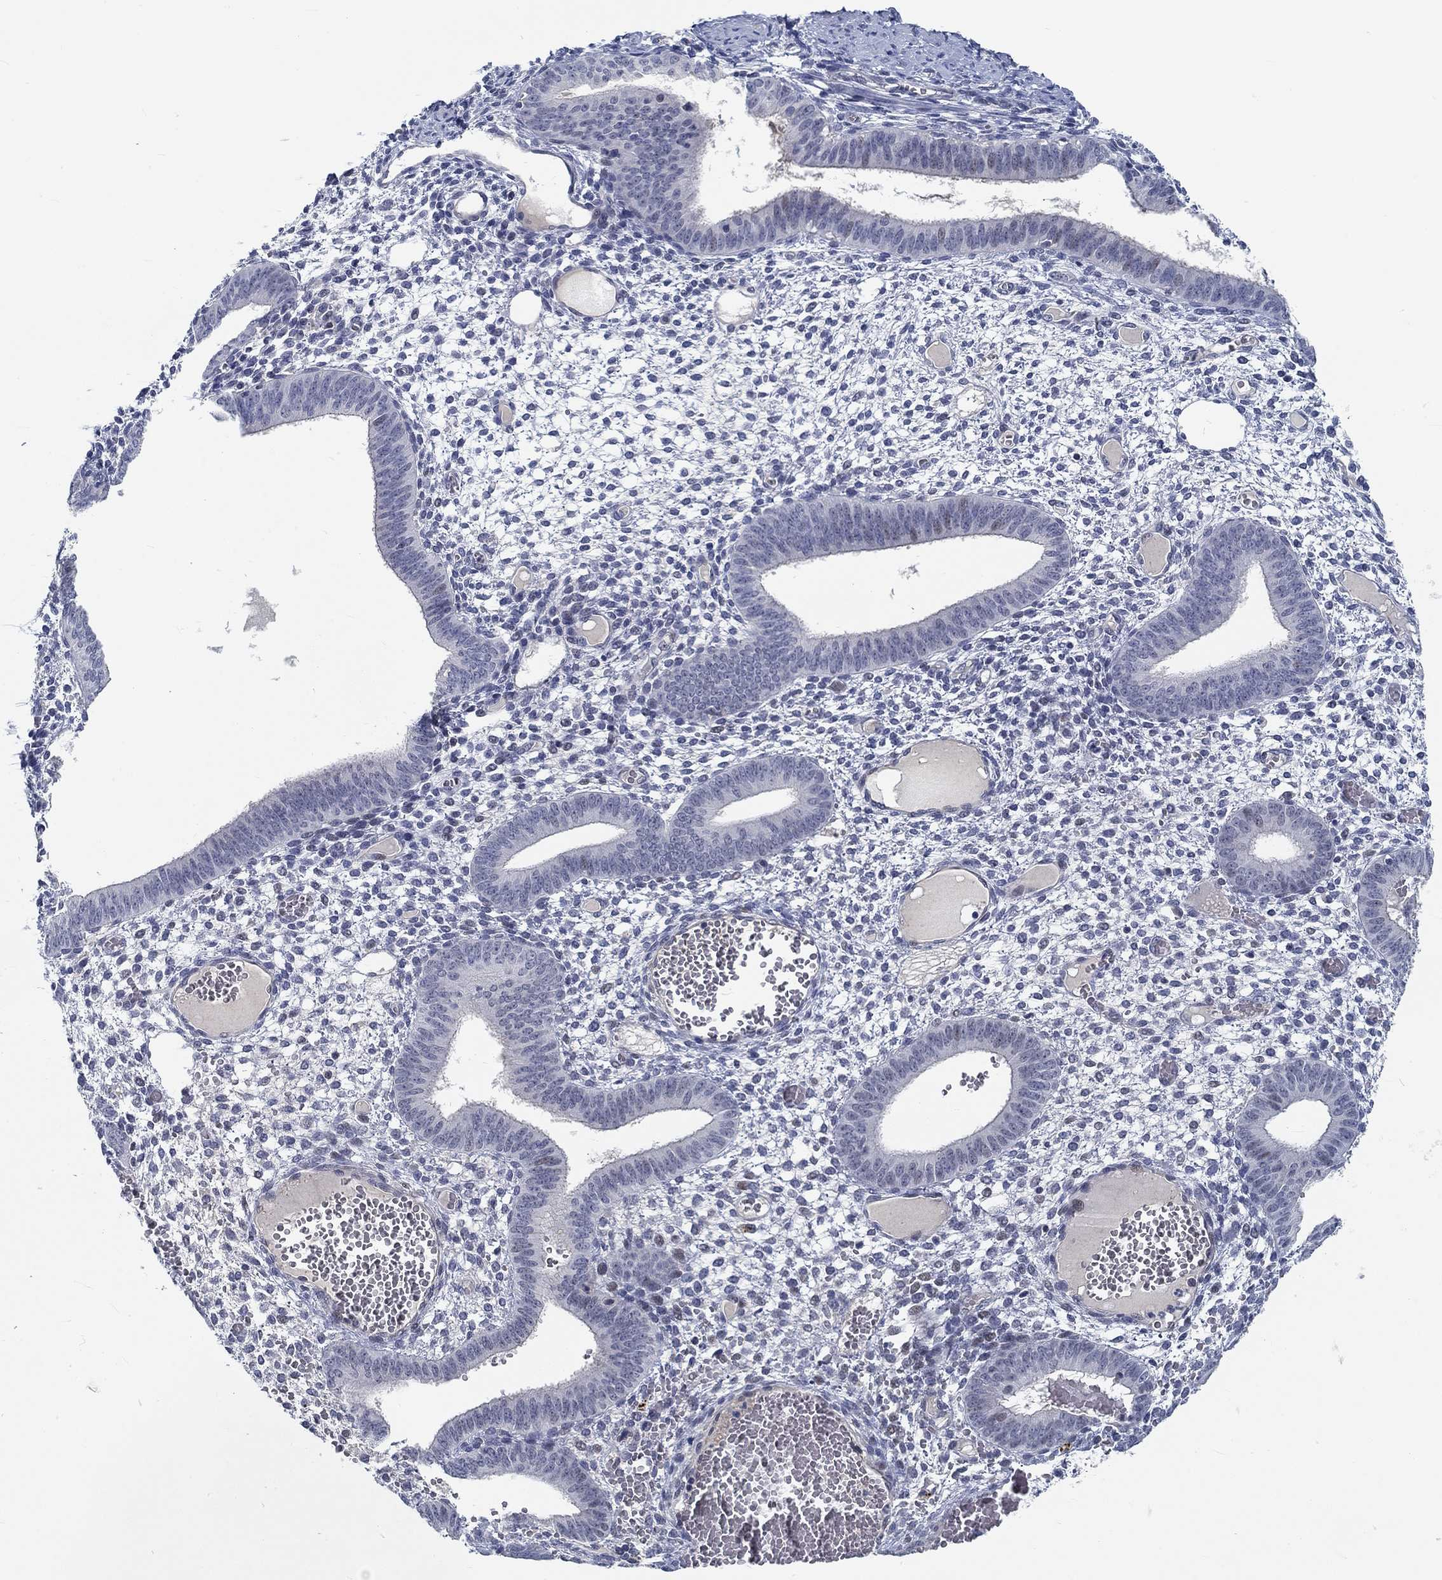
{"staining": {"intensity": "negative", "quantity": "none", "location": "none"}, "tissue": "endometrium", "cell_type": "Cells in endometrial stroma", "image_type": "normal", "snomed": [{"axis": "morphology", "description": "Normal tissue, NOS"}, {"axis": "topography", "description": "Endometrium"}], "caption": "Immunohistochemical staining of benign human endometrium demonstrates no significant expression in cells in endometrial stroma. (DAB (3,3'-diaminobenzidine) immunohistochemistry (IHC) with hematoxylin counter stain).", "gene": "MYBPC1", "patient": {"sex": "female", "age": 42}}